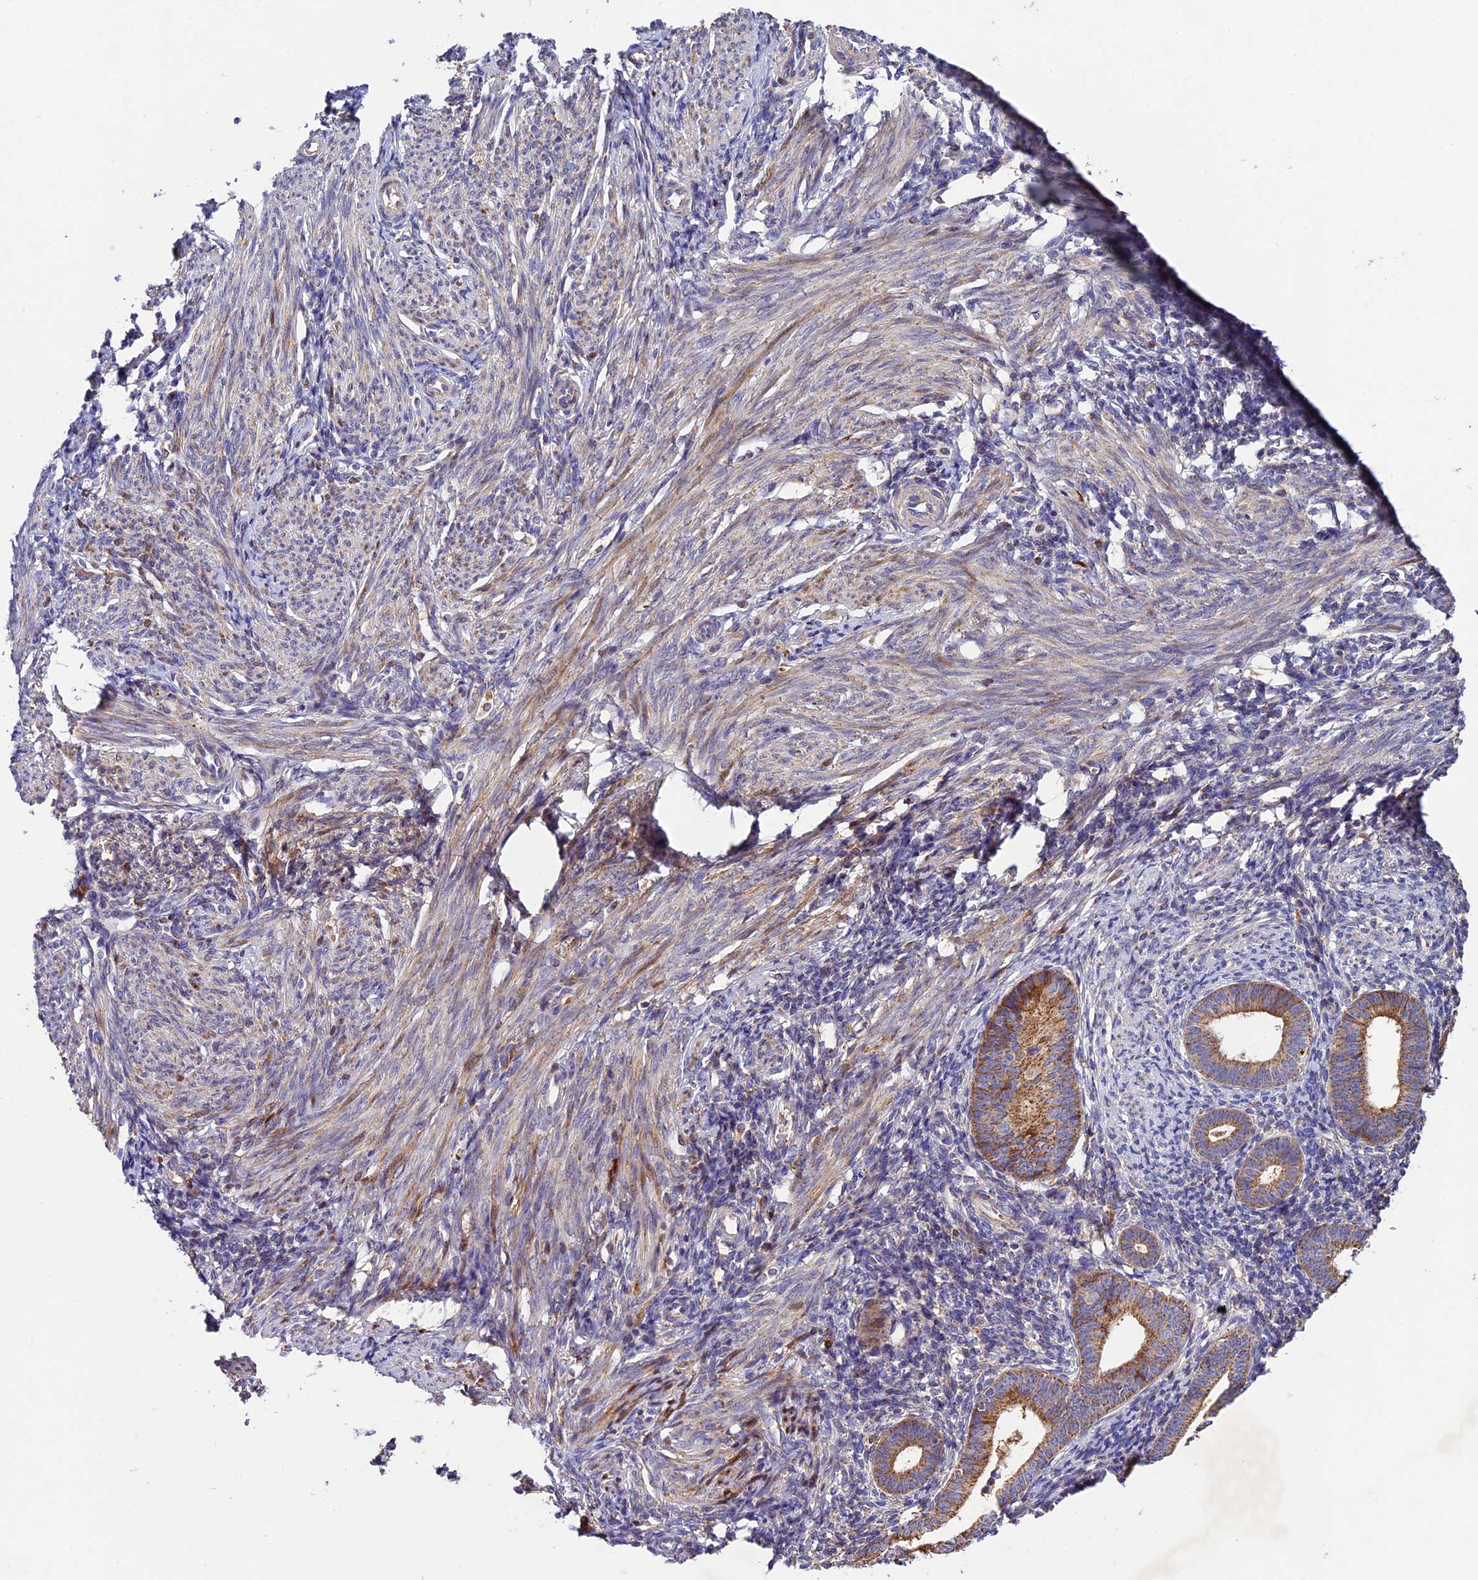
{"staining": {"intensity": "moderate", "quantity": "<25%", "location": "cytoplasmic/membranous"}, "tissue": "endometrium", "cell_type": "Cells in endometrial stroma", "image_type": "normal", "snomed": [{"axis": "morphology", "description": "Normal tissue, NOS"}, {"axis": "morphology", "description": "Adenocarcinoma, NOS"}, {"axis": "topography", "description": "Endometrium"}], "caption": "An IHC histopathology image of normal tissue is shown. Protein staining in brown highlights moderate cytoplasmic/membranous positivity in endometrium within cells in endometrial stroma. The staining is performed using DAB (3,3'-diaminobenzidine) brown chromogen to label protein expression. The nuclei are counter-stained blue using hematoxylin.", "gene": "OCEL1", "patient": {"sex": "female", "age": 57}}